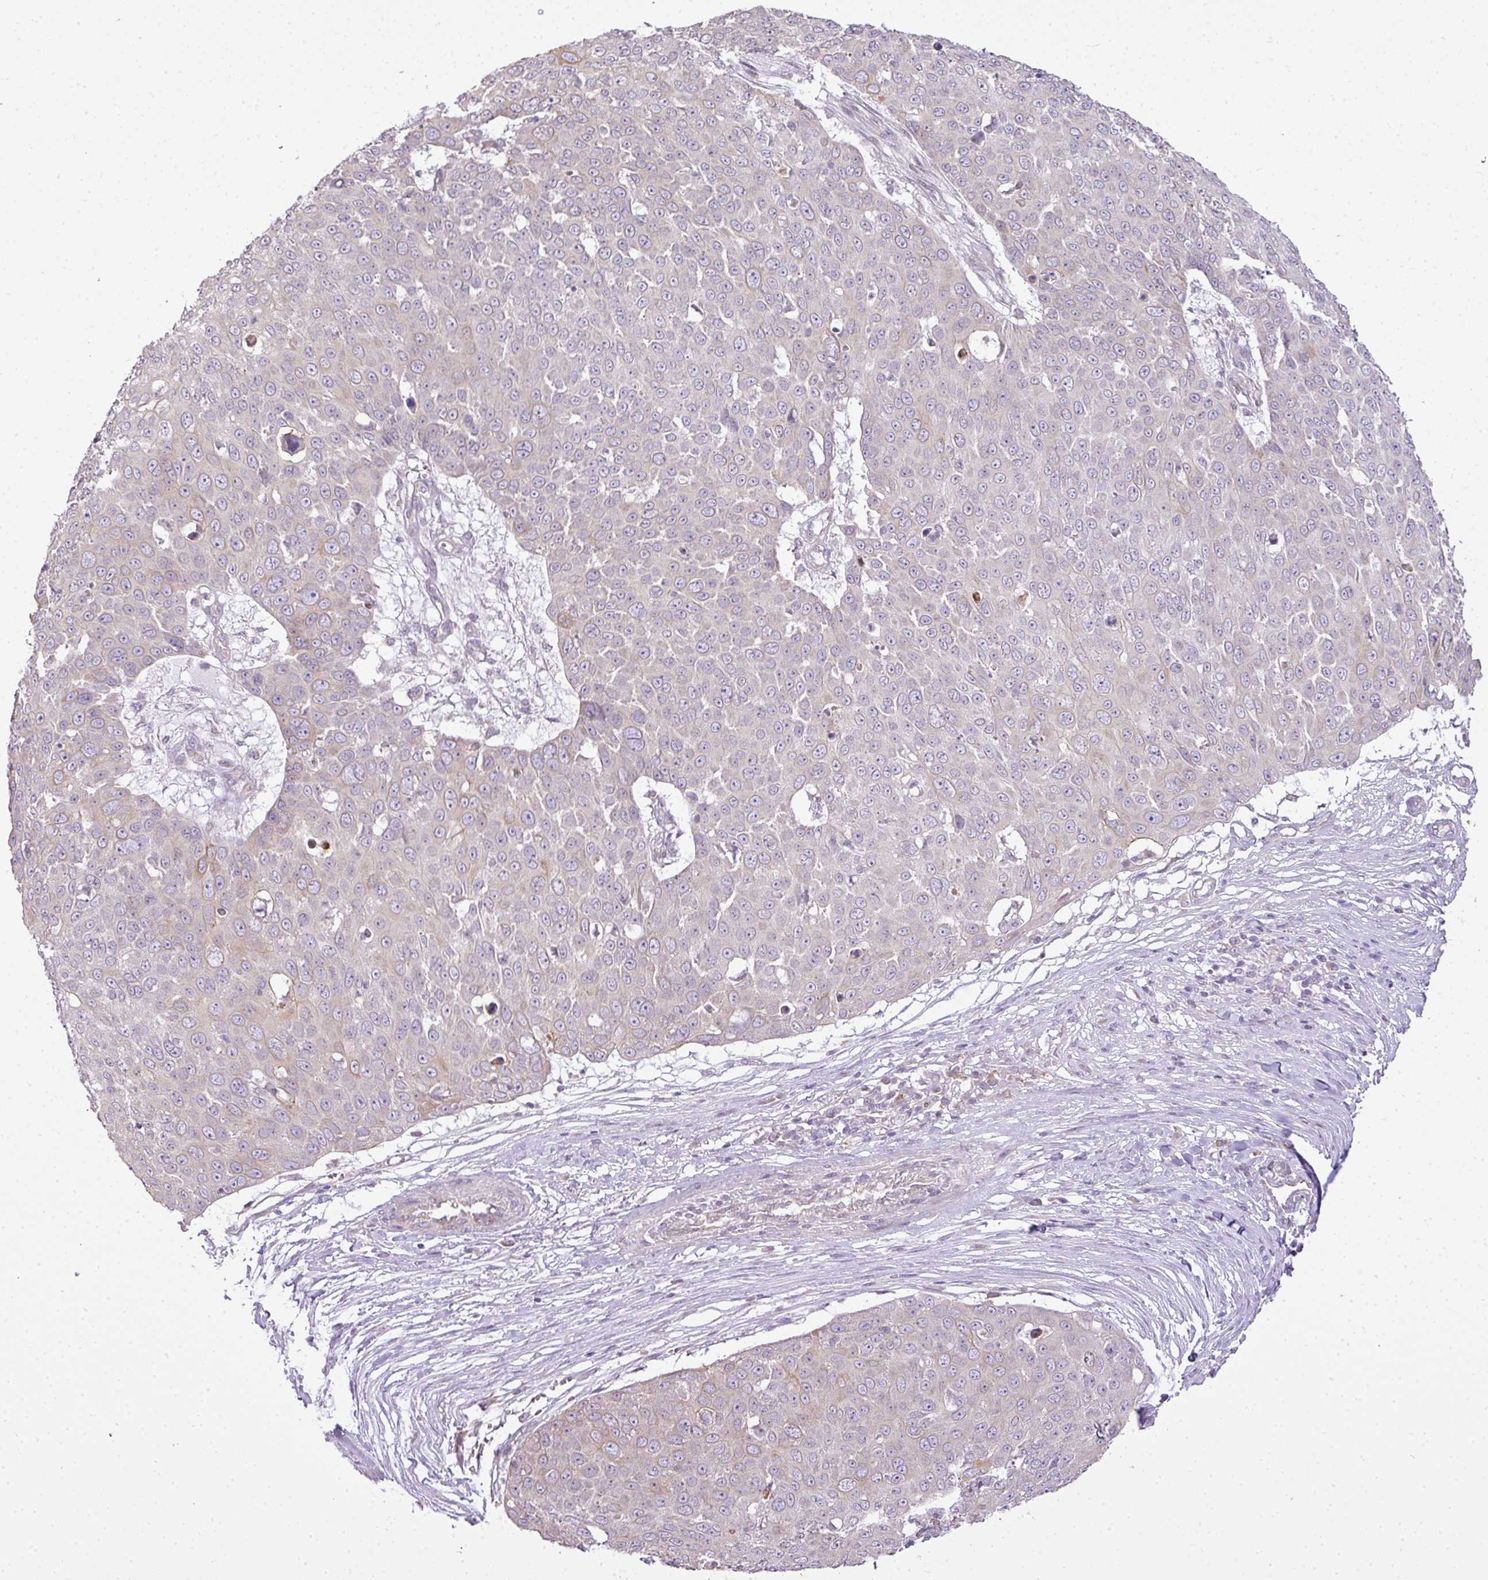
{"staining": {"intensity": "negative", "quantity": "none", "location": "none"}, "tissue": "skin cancer", "cell_type": "Tumor cells", "image_type": "cancer", "snomed": [{"axis": "morphology", "description": "Squamous cell carcinoma, NOS"}, {"axis": "topography", "description": "Skin"}], "caption": "Skin squamous cell carcinoma was stained to show a protein in brown. There is no significant staining in tumor cells.", "gene": "COX18", "patient": {"sex": "male", "age": 71}}